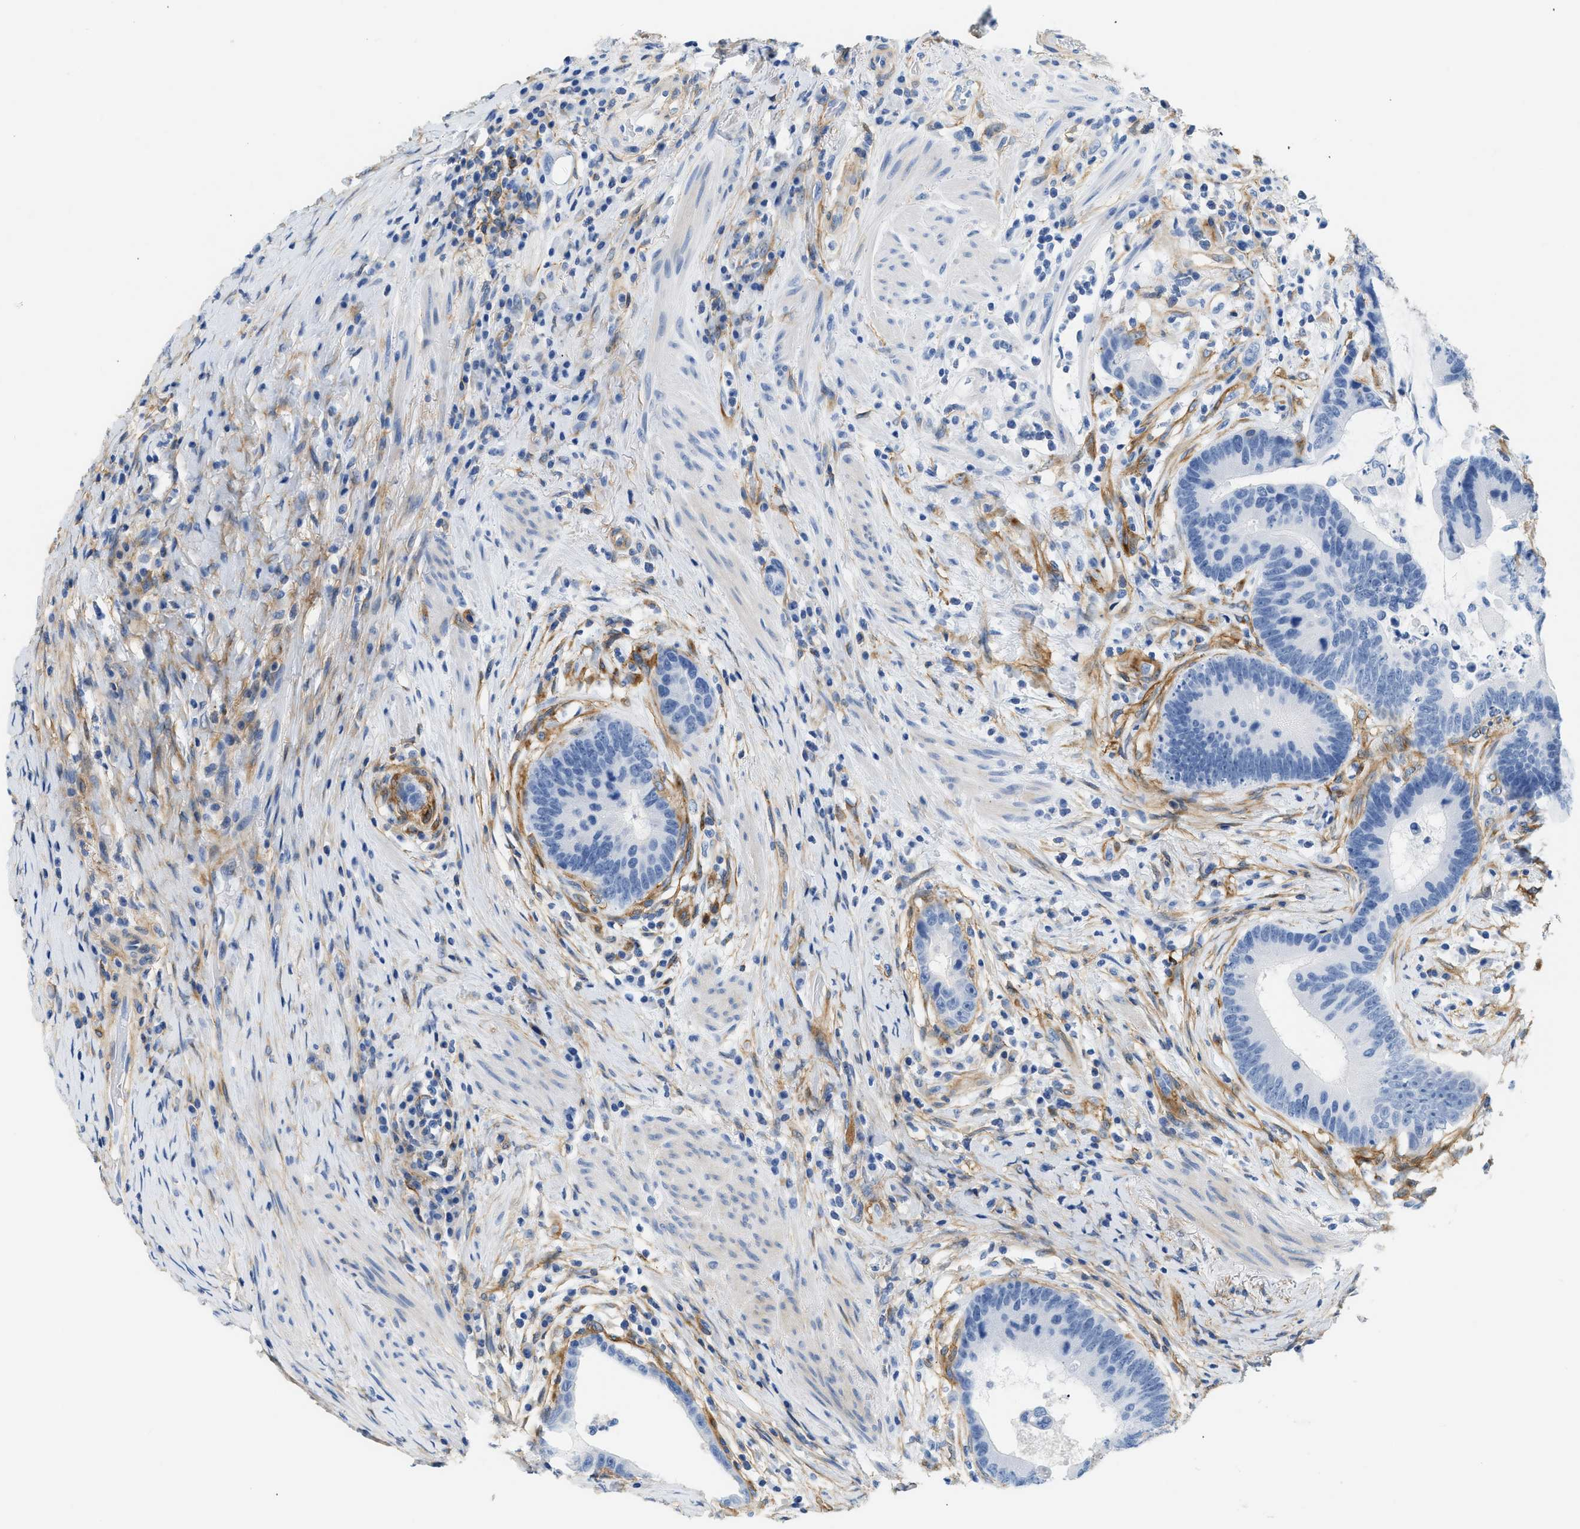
{"staining": {"intensity": "negative", "quantity": "none", "location": "none"}, "tissue": "colorectal cancer", "cell_type": "Tumor cells", "image_type": "cancer", "snomed": [{"axis": "morphology", "description": "Adenocarcinoma, NOS"}, {"axis": "topography", "description": "Rectum"}], "caption": "Tumor cells show no significant protein expression in colorectal adenocarcinoma.", "gene": "PDGFRB", "patient": {"sex": "female", "age": 89}}